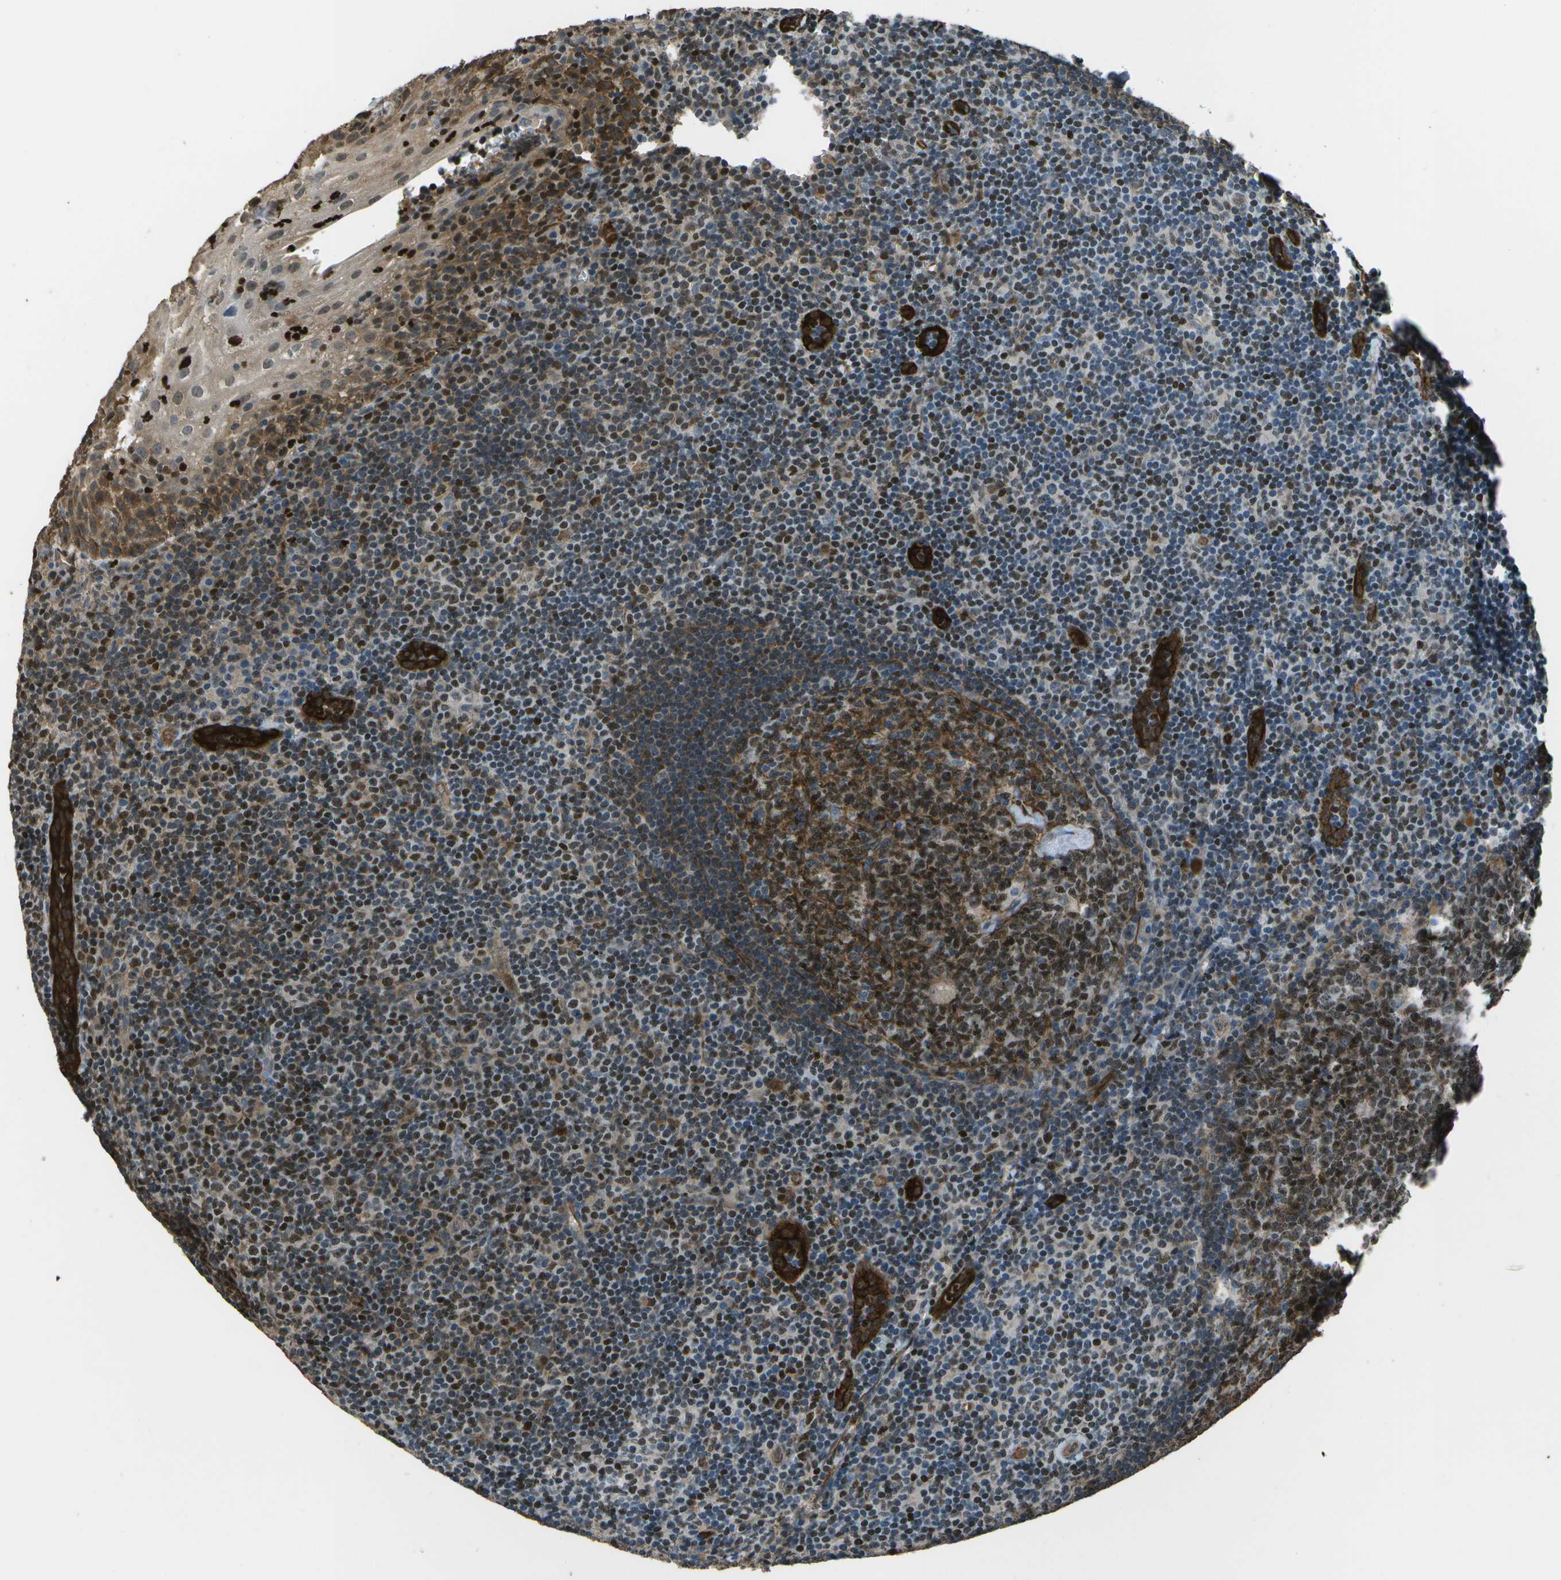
{"staining": {"intensity": "strong", "quantity": ">75%", "location": "cytoplasmic/membranous,nuclear"}, "tissue": "tonsil", "cell_type": "Germinal center cells", "image_type": "normal", "snomed": [{"axis": "morphology", "description": "Normal tissue, NOS"}, {"axis": "topography", "description": "Tonsil"}], "caption": "Germinal center cells display high levels of strong cytoplasmic/membranous,nuclear positivity in about >75% of cells in unremarkable tonsil. The staining is performed using DAB (3,3'-diaminobenzidine) brown chromogen to label protein expression. The nuclei are counter-stained blue using hematoxylin.", "gene": "PDLIM1", "patient": {"sex": "male", "age": 37}}